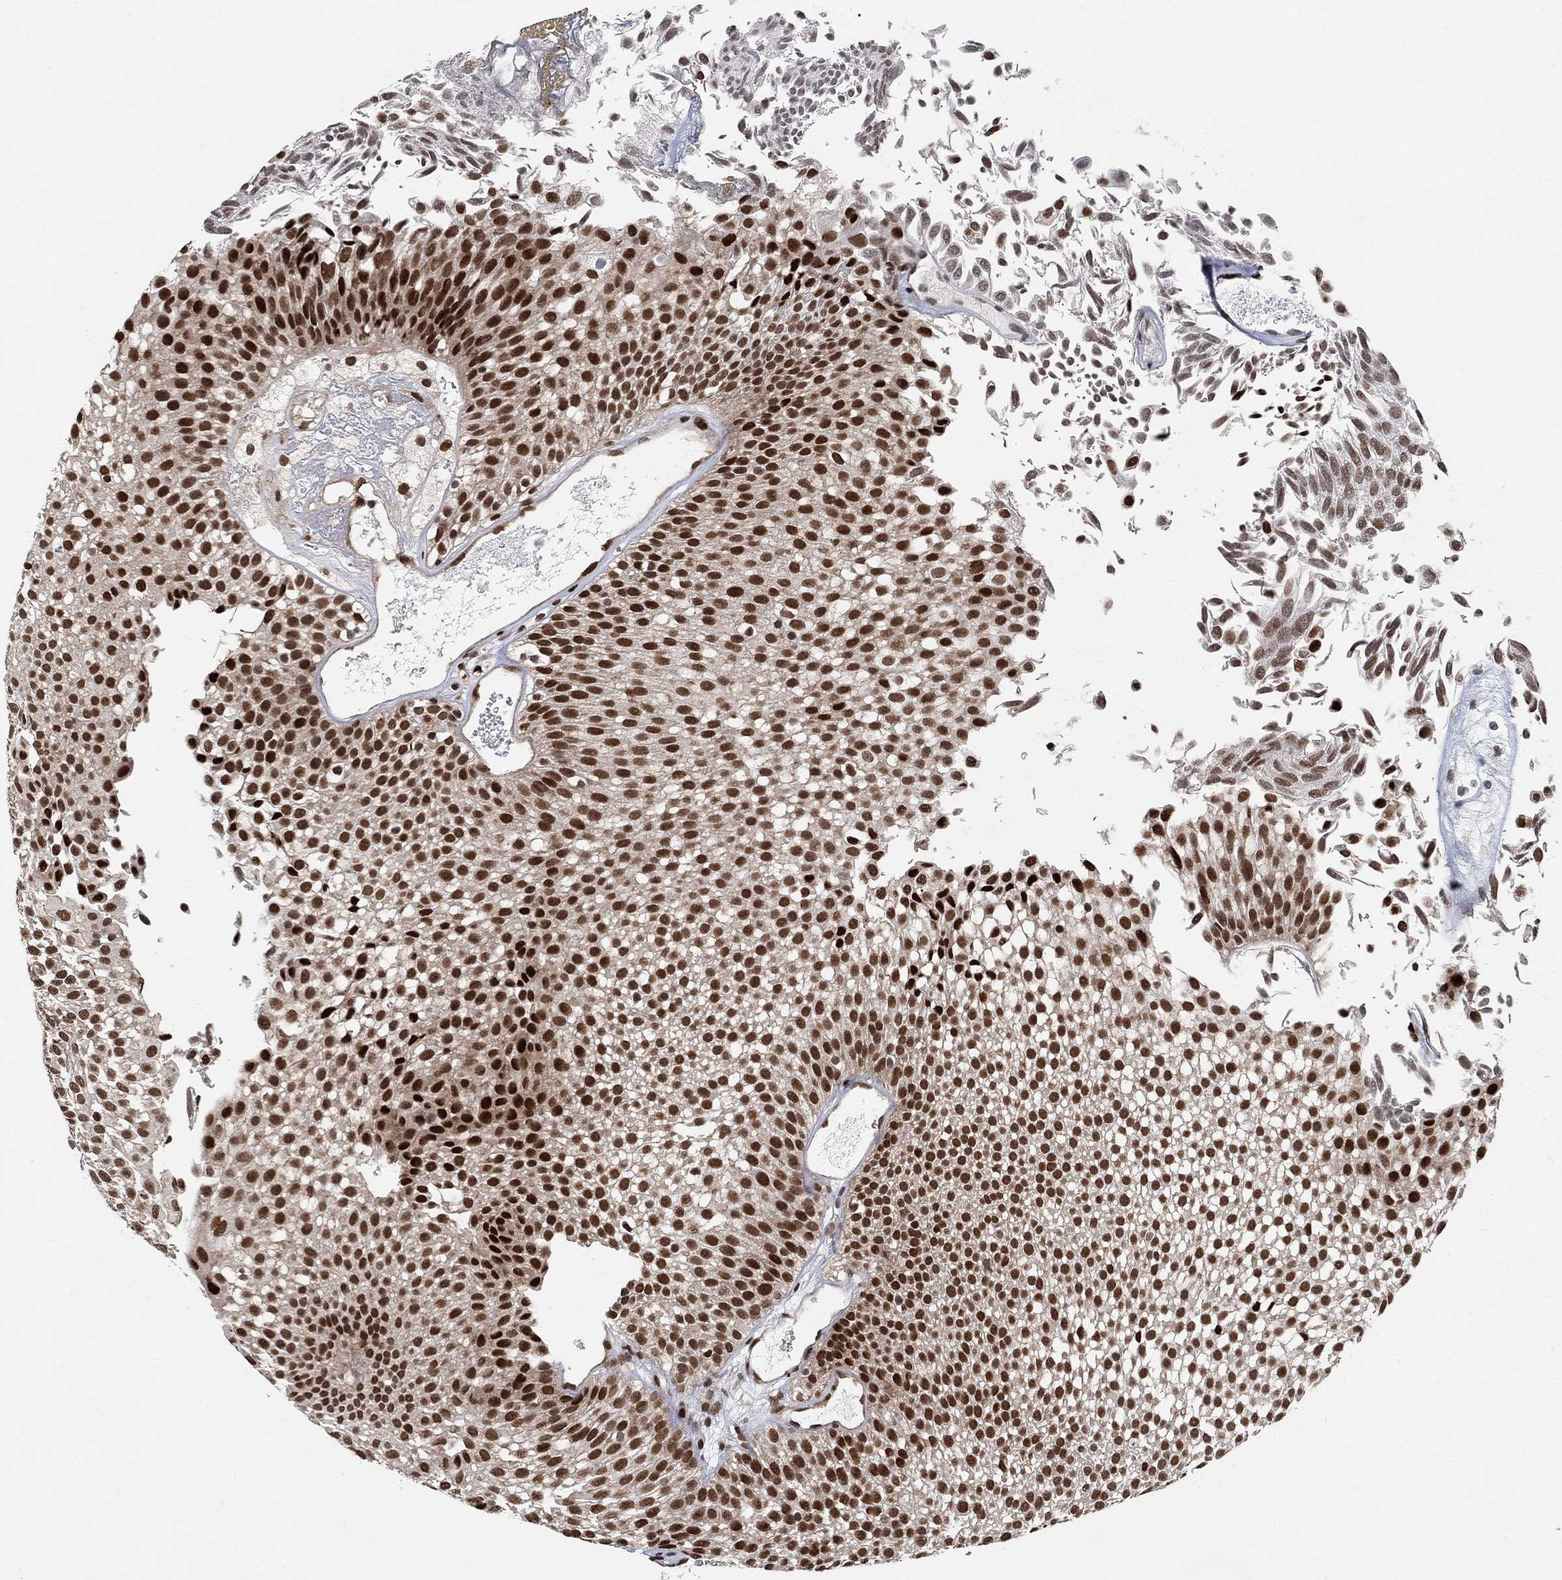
{"staining": {"intensity": "strong", "quantity": ">75%", "location": "nuclear"}, "tissue": "urothelial cancer", "cell_type": "Tumor cells", "image_type": "cancer", "snomed": [{"axis": "morphology", "description": "Urothelial carcinoma, Low grade"}, {"axis": "topography", "description": "Urinary bladder"}], "caption": "Protein staining exhibits strong nuclear staining in about >75% of tumor cells in urothelial cancer. (DAB IHC with brightfield microscopy, high magnification).", "gene": "E4F1", "patient": {"sex": "male", "age": 52}}